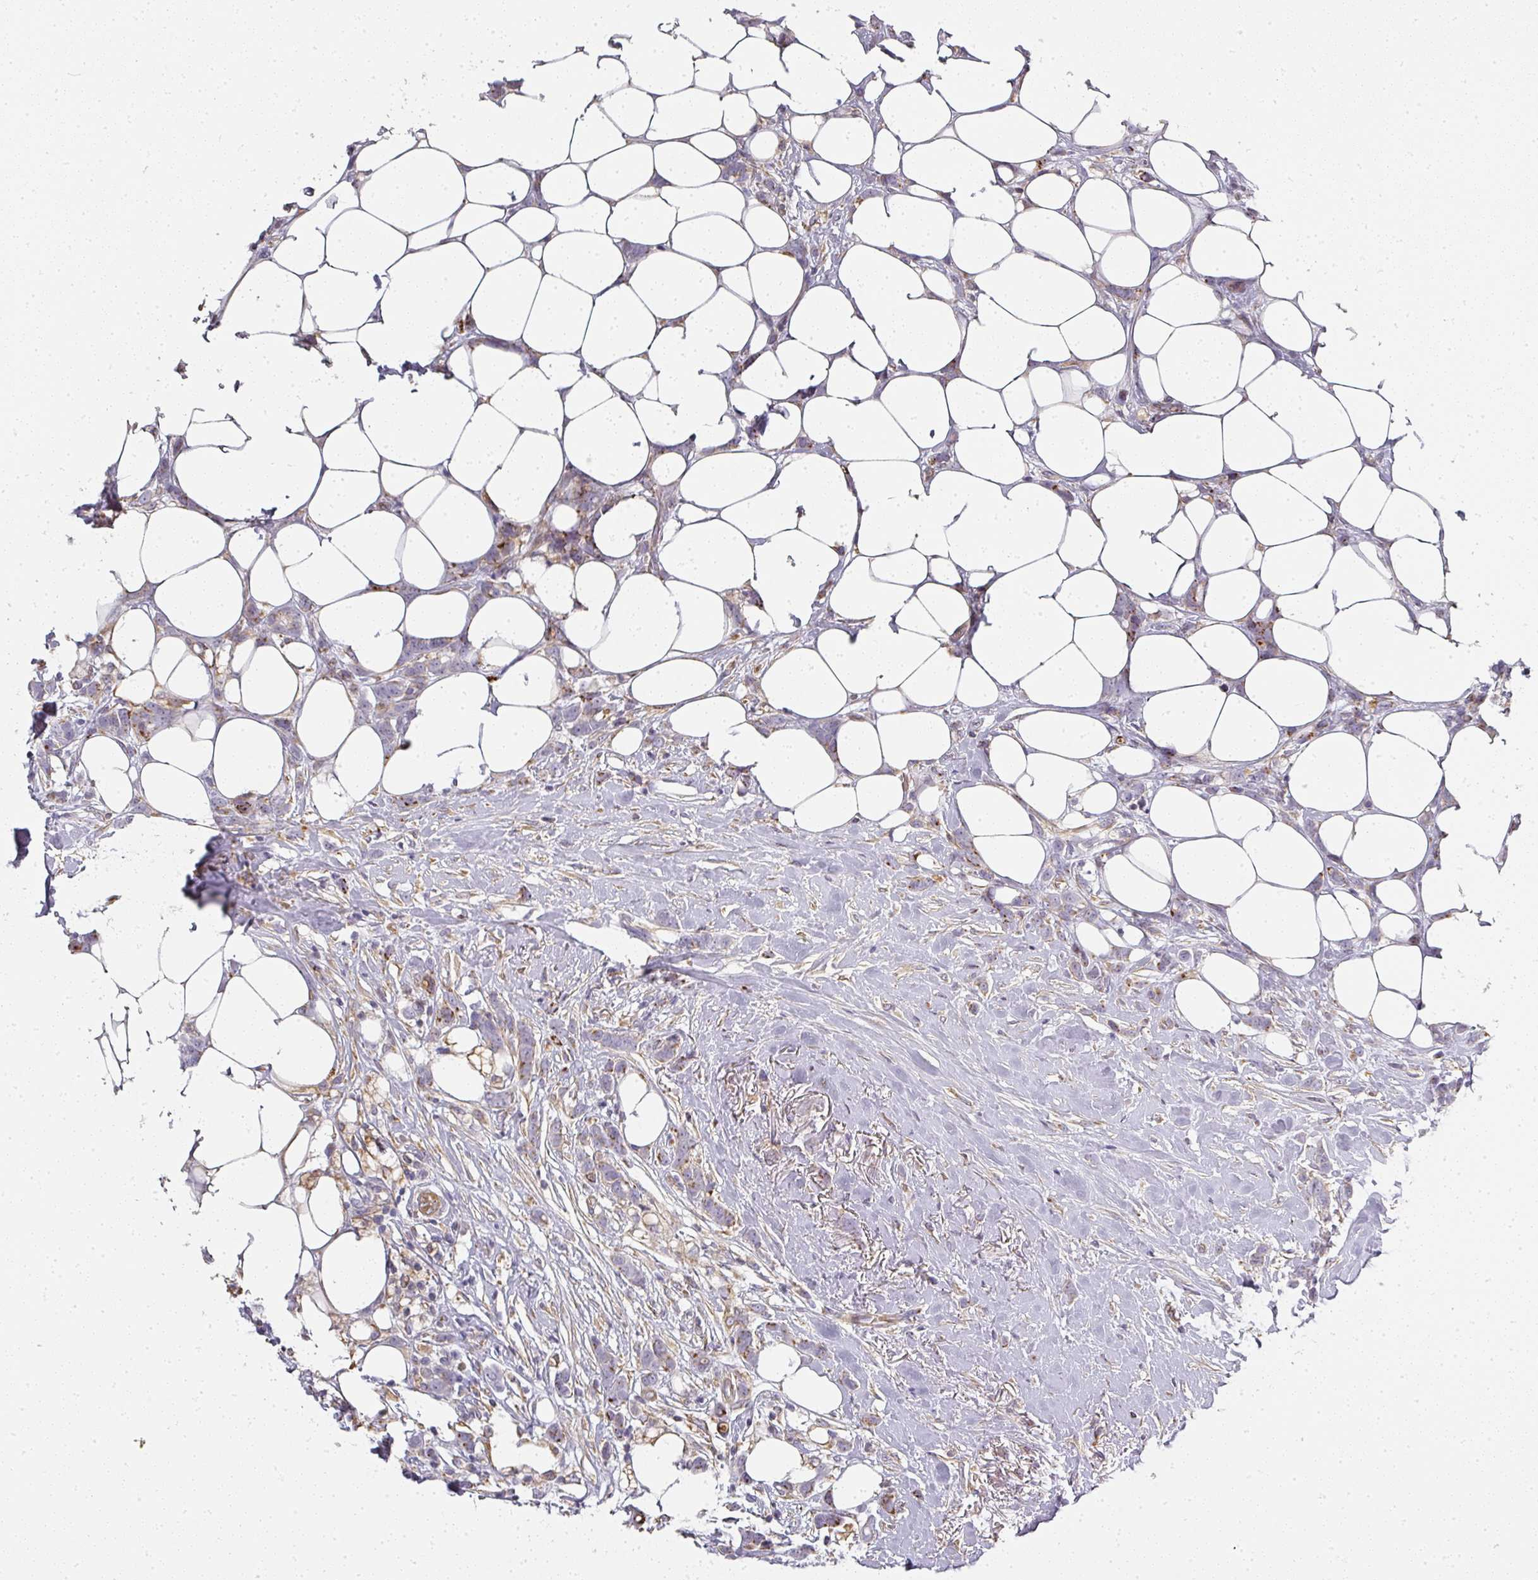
{"staining": {"intensity": "strong", "quantity": "25%-75%", "location": "cytoplasmic/membranous"}, "tissue": "breast cancer", "cell_type": "Tumor cells", "image_type": "cancer", "snomed": [{"axis": "morphology", "description": "Duct carcinoma"}, {"axis": "topography", "description": "Breast"}], "caption": "Human breast cancer (intraductal carcinoma) stained with a protein marker displays strong staining in tumor cells.", "gene": "ATP8B2", "patient": {"sex": "female", "age": 80}}